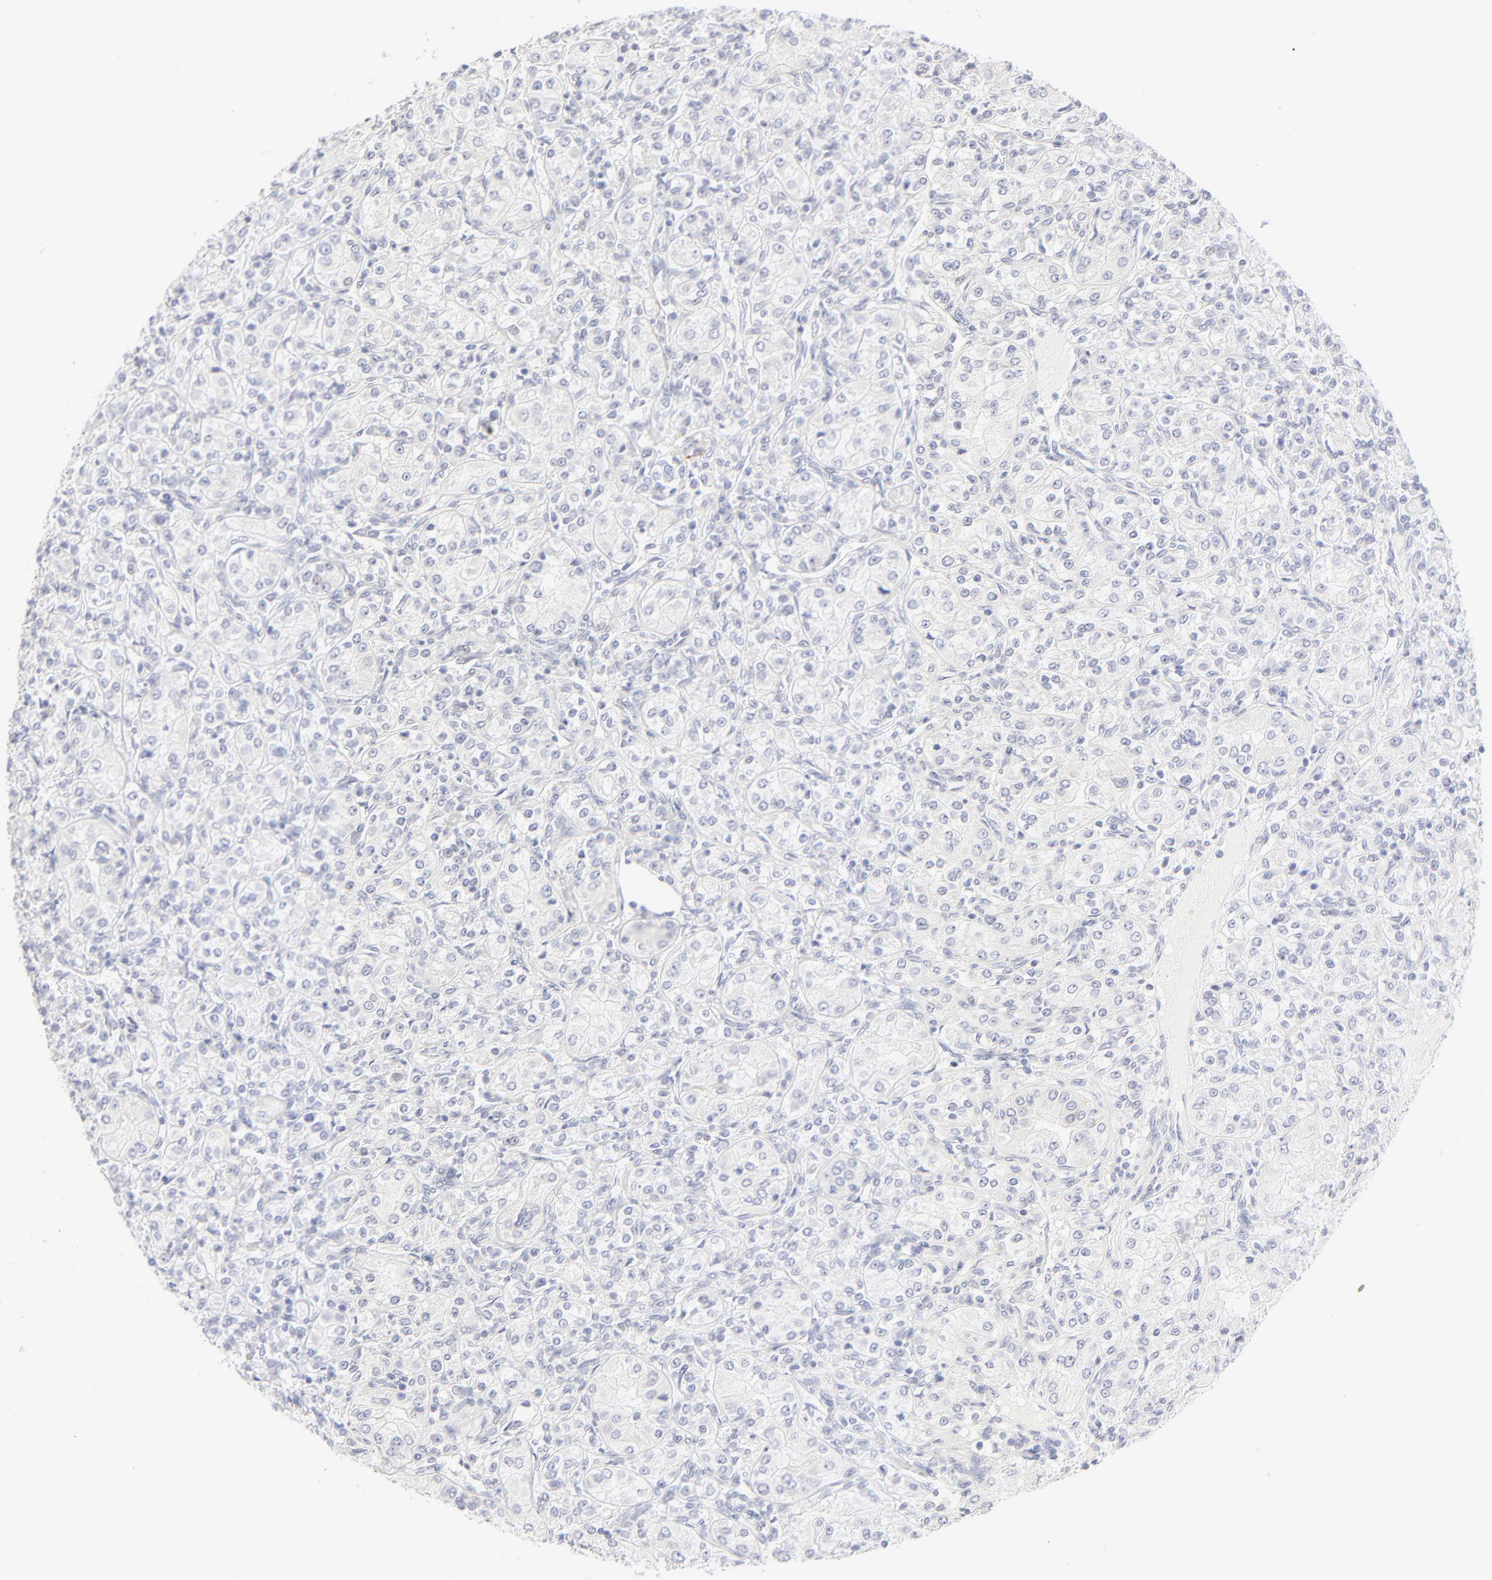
{"staining": {"intensity": "negative", "quantity": "none", "location": "none"}, "tissue": "renal cancer", "cell_type": "Tumor cells", "image_type": "cancer", "snomed": [{"axis": "morphology", "description": "Adenocarcinoma, NOS"}, {"axis": "topography", "description": "Kidney"}], "caption": "This is an immunohistochemistry (IHC) histopathology image of human renal cancer (adenocarcinoma). There is no expression in tumor cells.", "gene": "NPNT", "patient": {"sex": "male", "age": 77}}